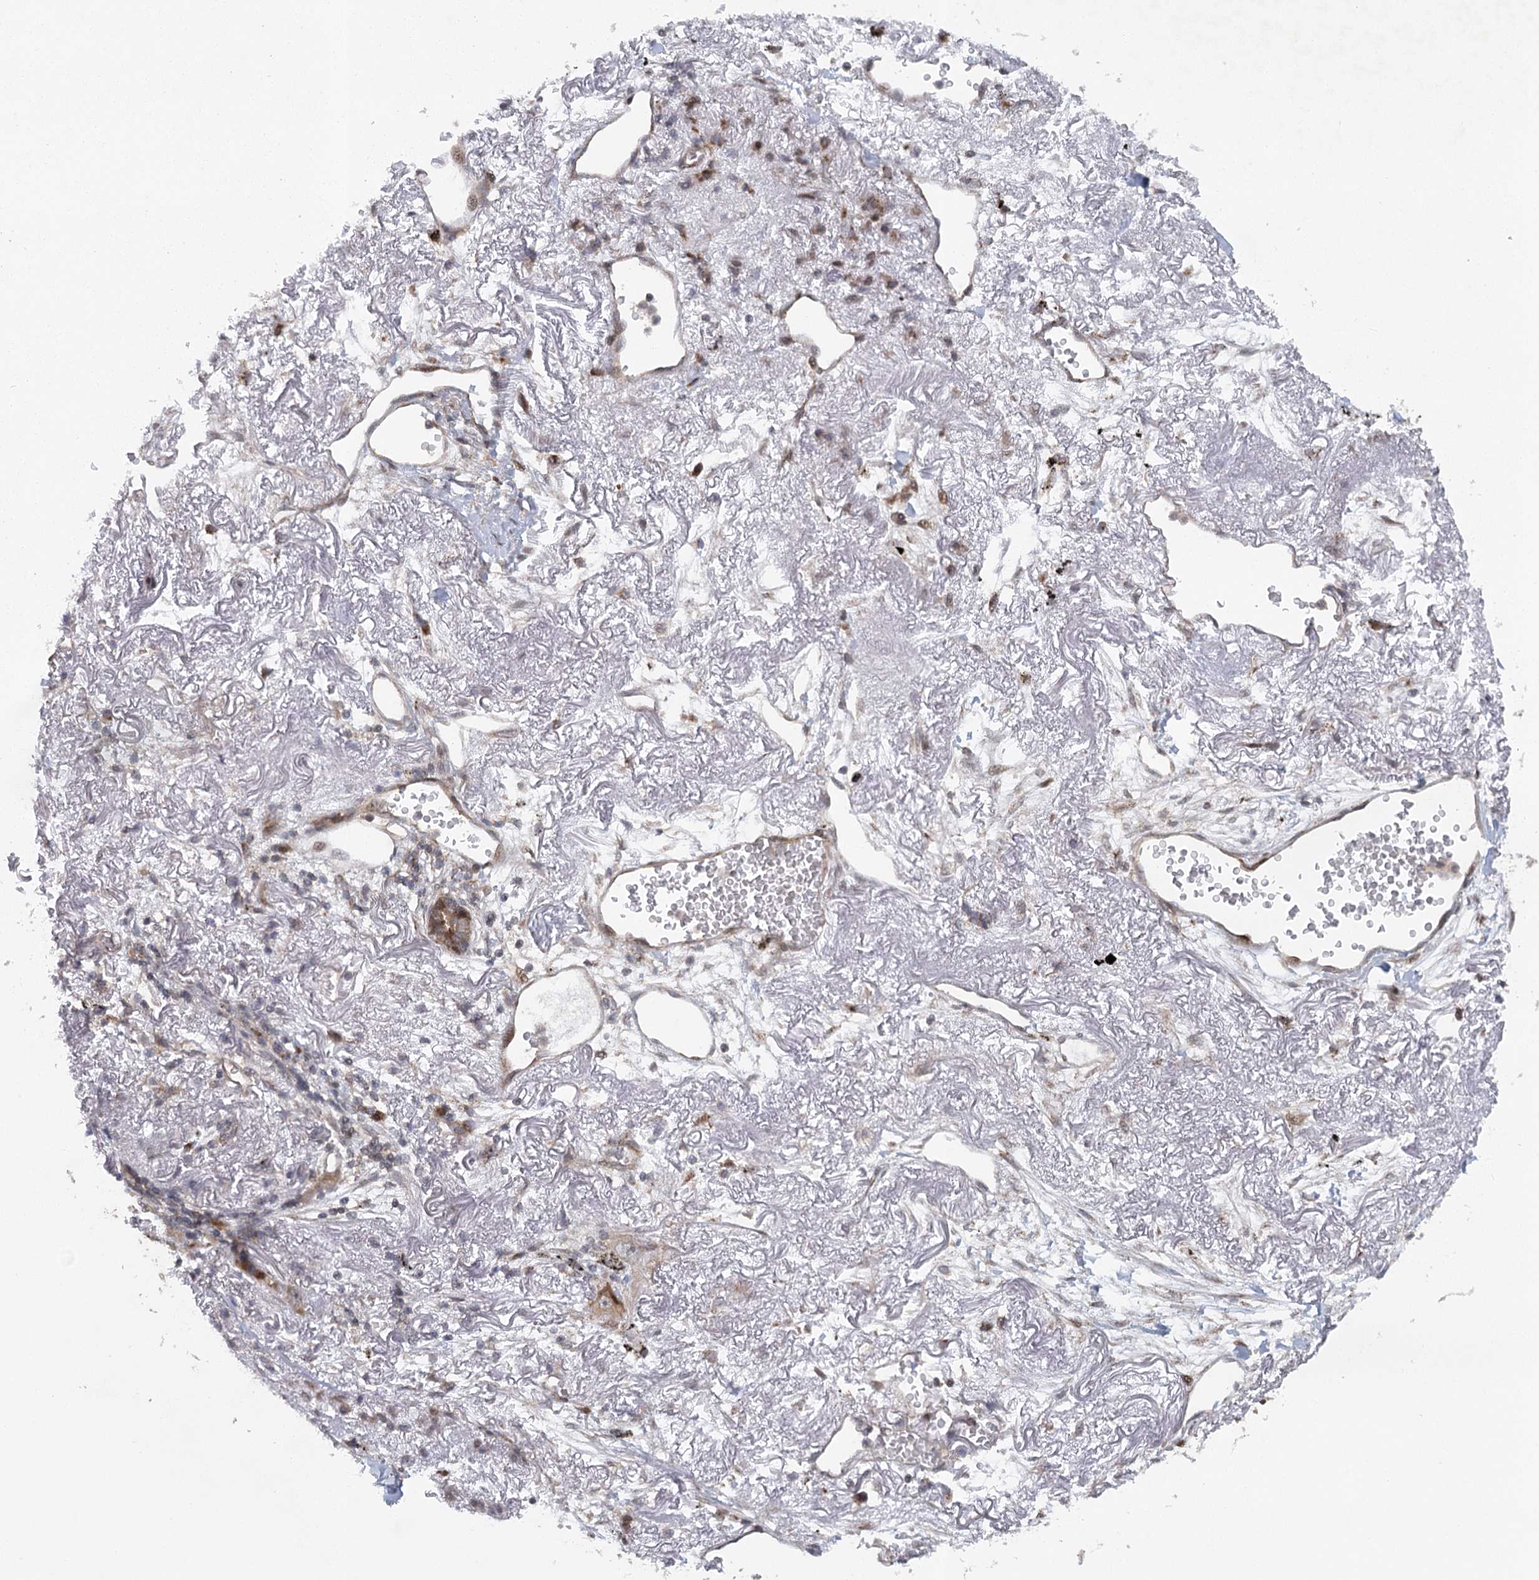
{"staining": {"intensity": "moderate", "quantity": ">75%", "location": "cytoplasmic/membranous"}, "tissue": "lung cancer", "cell_type": "Tumor cells", "image_type": "cancer", "snomed": [{"axis": "morphology", "description": "Squamous cell carcinoma, NOS"}, {"axis": "topography", "description": "Lung"}], "caption": "Lung cancer (squamous cell carcinoma) stained with DAB immunohistochemistry (IHC) shows medium levels of moderate cytoplasmic/membranous staining in approximately >75% of tumor cells. Using DAB (brown) and hematoxylin (blue) stains, captured at high magnification using brightfield microscopy.", "gene": "IFT46", "patient": {"sex": "female", "age": 73}}